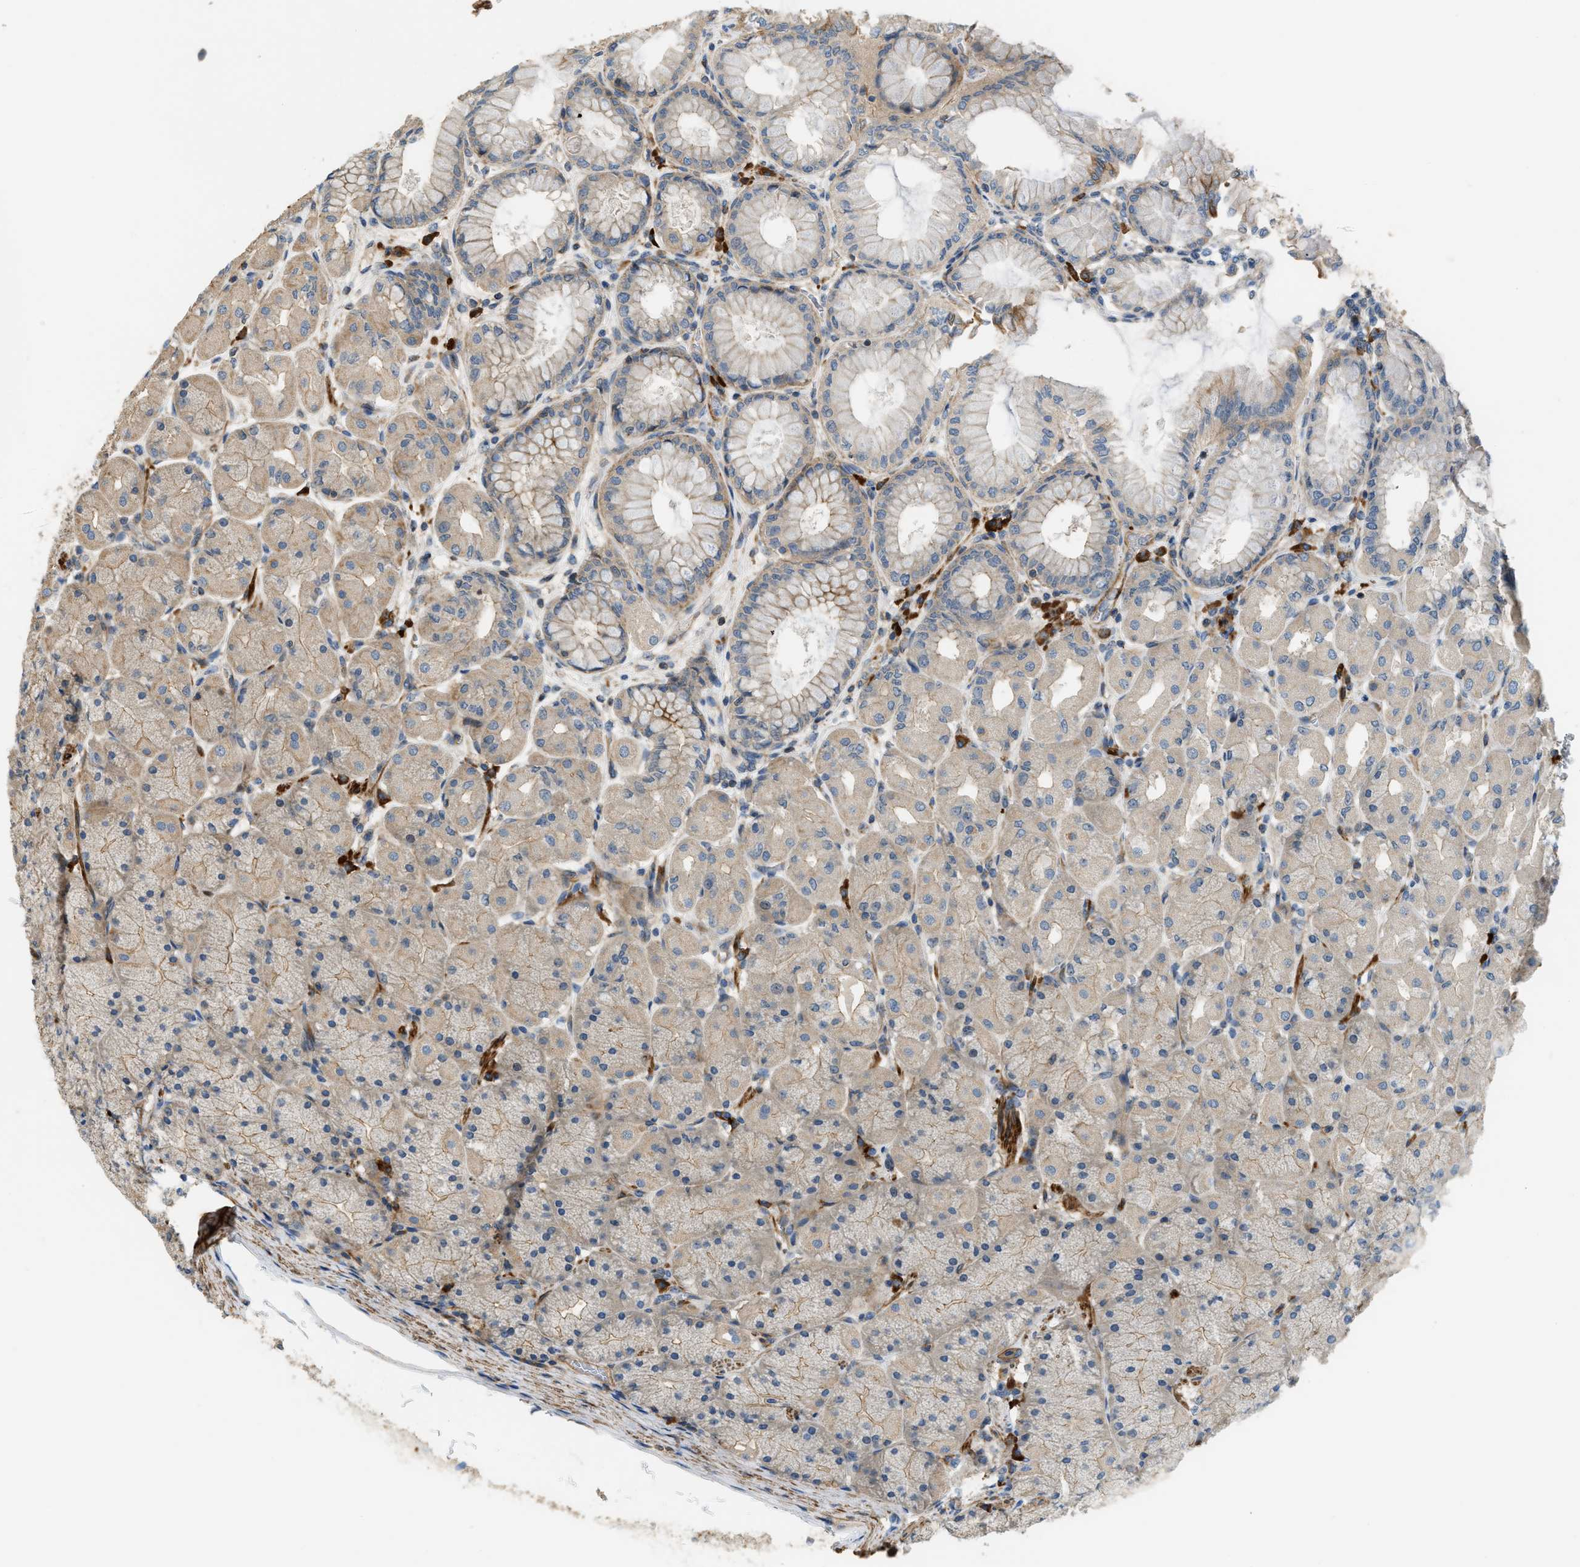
{"staining": {"intensity": "weak", "quantity": ">75%", "location": "cytoplasmic/membranous"}, "tissue": "stomach", "cell_type": "Glandular cells", "image_type": "normal", "snomed": [{"axis": "morphology", "description": "Normal tissue, NOS"}, {"axis": "topography", "description": "Stomach, upper"}], "caption": "Protein staining of benign stomach displays weak cytoplasmic/membranous staining in approximately >75% of glandular cells. Nuclei are stained in blue.", "gene": "BTN3A2", "patient": {"sex": "female", "age": 56}}